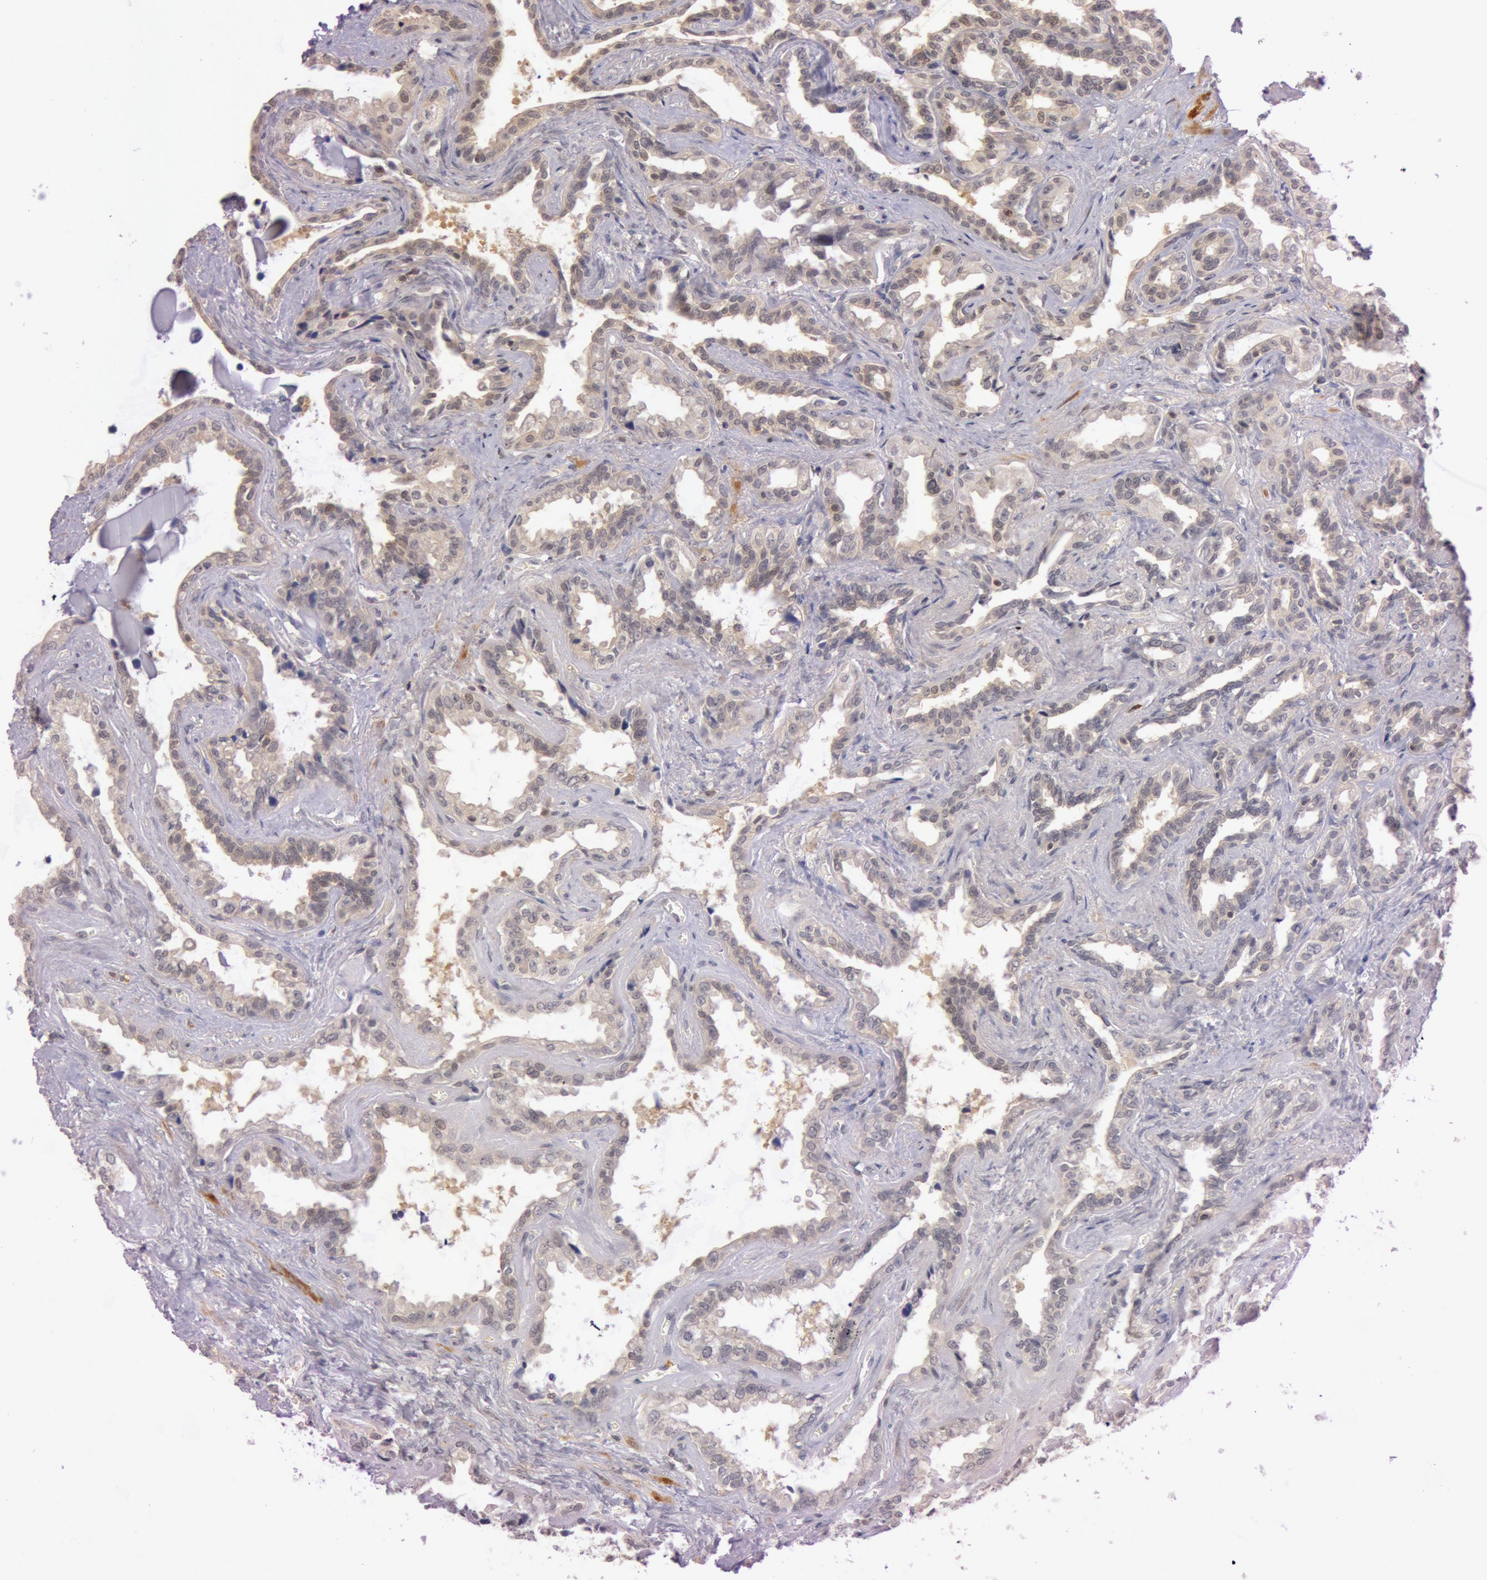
{"staining": {"intensity": "weak", "quantity": ">75%", "location": "cytoplasmic/membranous"}, "tissue": "seminal vesicle", "cell_type": "Glandular cells", "image_type": "normal", "snomed": [{"axis": "morphology", "description": "Normal tissue, NOS"}, {"axis": "morphology", "description": "Inflammation, NOS"}, {"axis": "topography", "description": "Urinary bladder"}, {"axis": "topography", "description": "Prostate"}, {"axis": "topography", "description": "Seminal veicle"}], "caption": "Immunohistochemistry photomicrograph of normal seminal vesicle stained for a protein (brown), which displays low levels of weak cytoplasmic/membranous positivity in approximately >75% of glandular cells.", "gene": "ATG2B", "patient": {"sex": "male", "age": 82}}